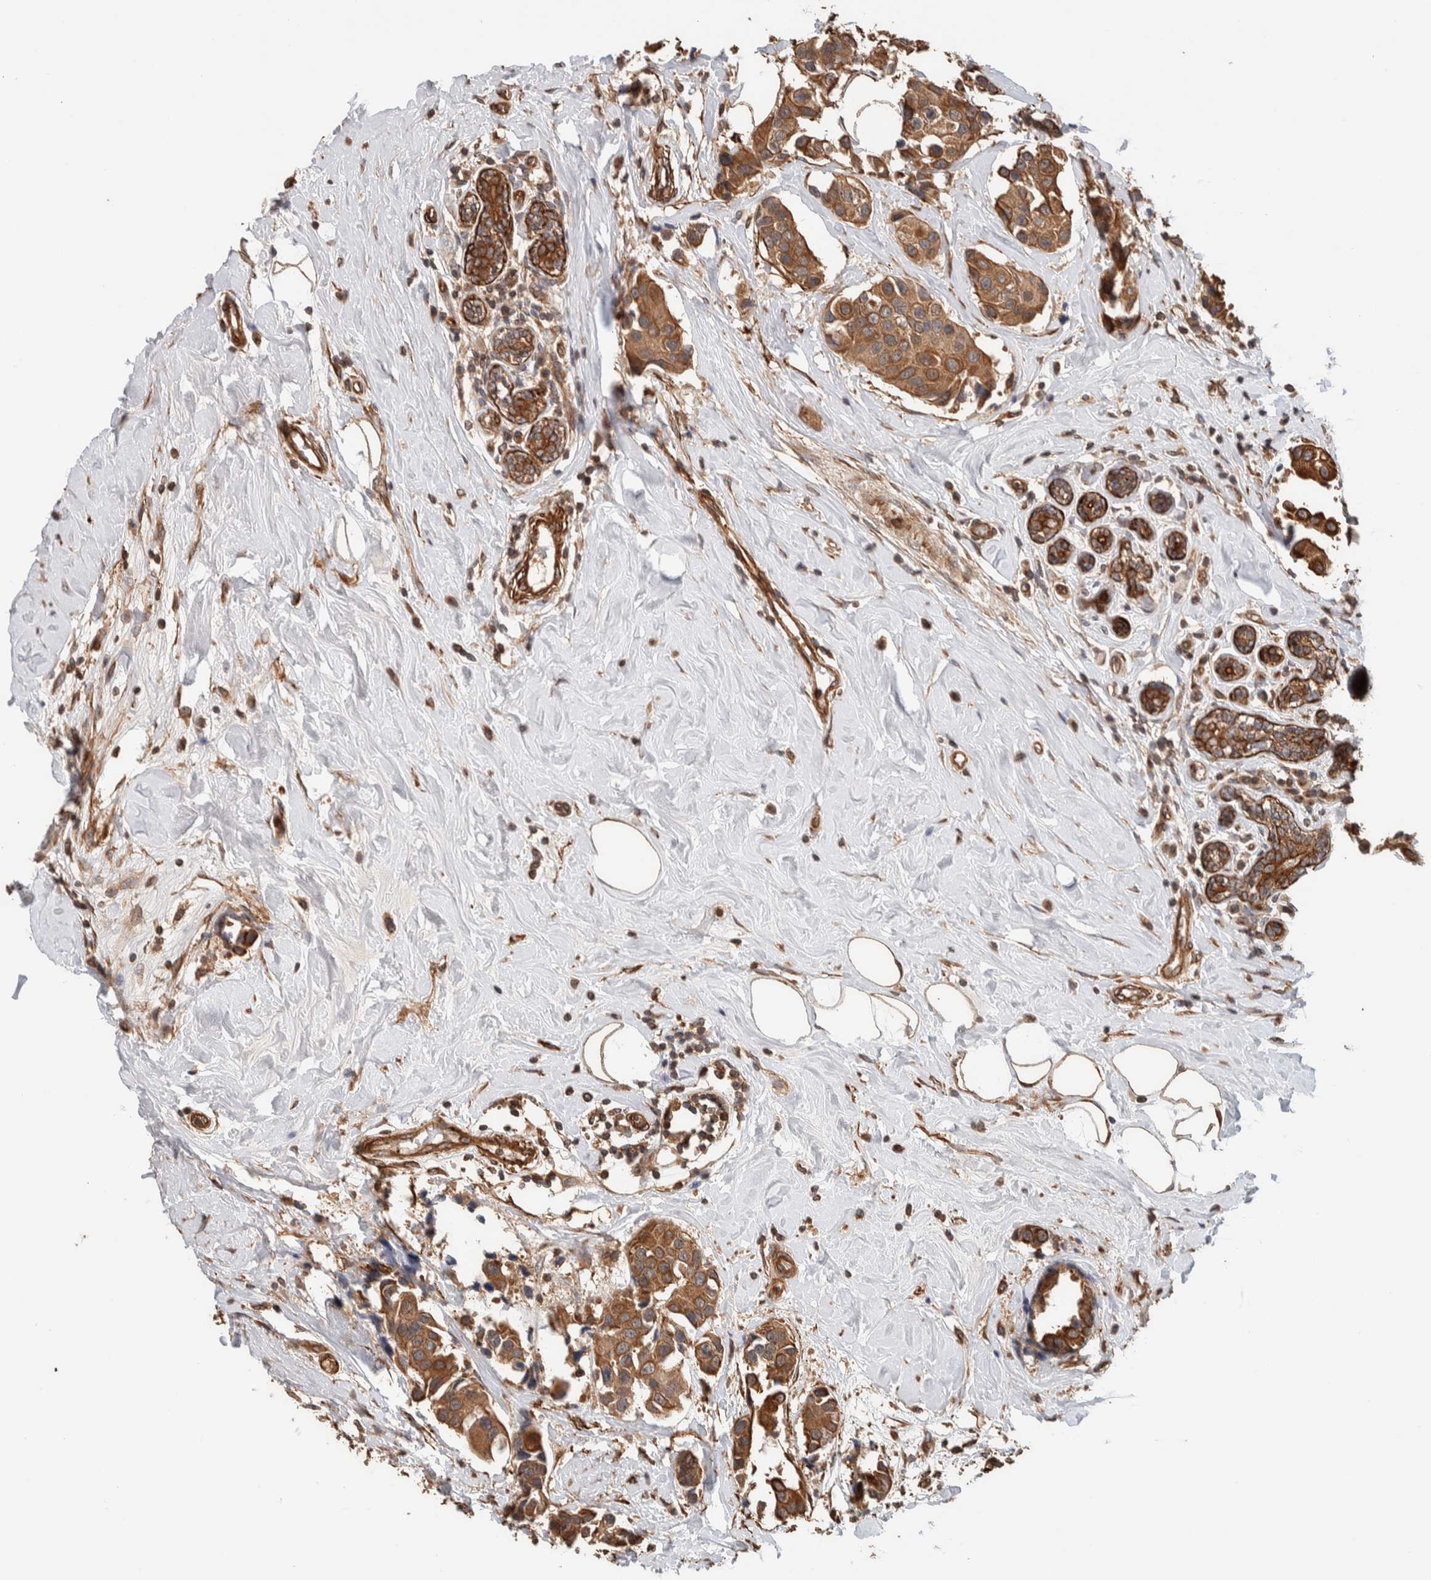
{"staining": {"intensity": "moderate", "quantity": ">75%", "location": "cytoplasmic/membranous"}, "tissue": "breast cancer", "cell_type": "Tumor cells", "image_type": "cancer", "snomed": [{"axis": "morphology", "description": "Normal tissue, NOS"}, {"axis": "morphology", "description": "Duct carcinoma"}, {"axis": "topography", "description": "Breast"}], "caption": "A histopathology image of human breast cancer stained for a protein exhibits moderate cytoplasmic/membranous brown staining in tumor cells. (IHC, brightfield microscopy, high magnification).", "gene": "SYNRG", "patient": {"sex": "female", "age": 39}}